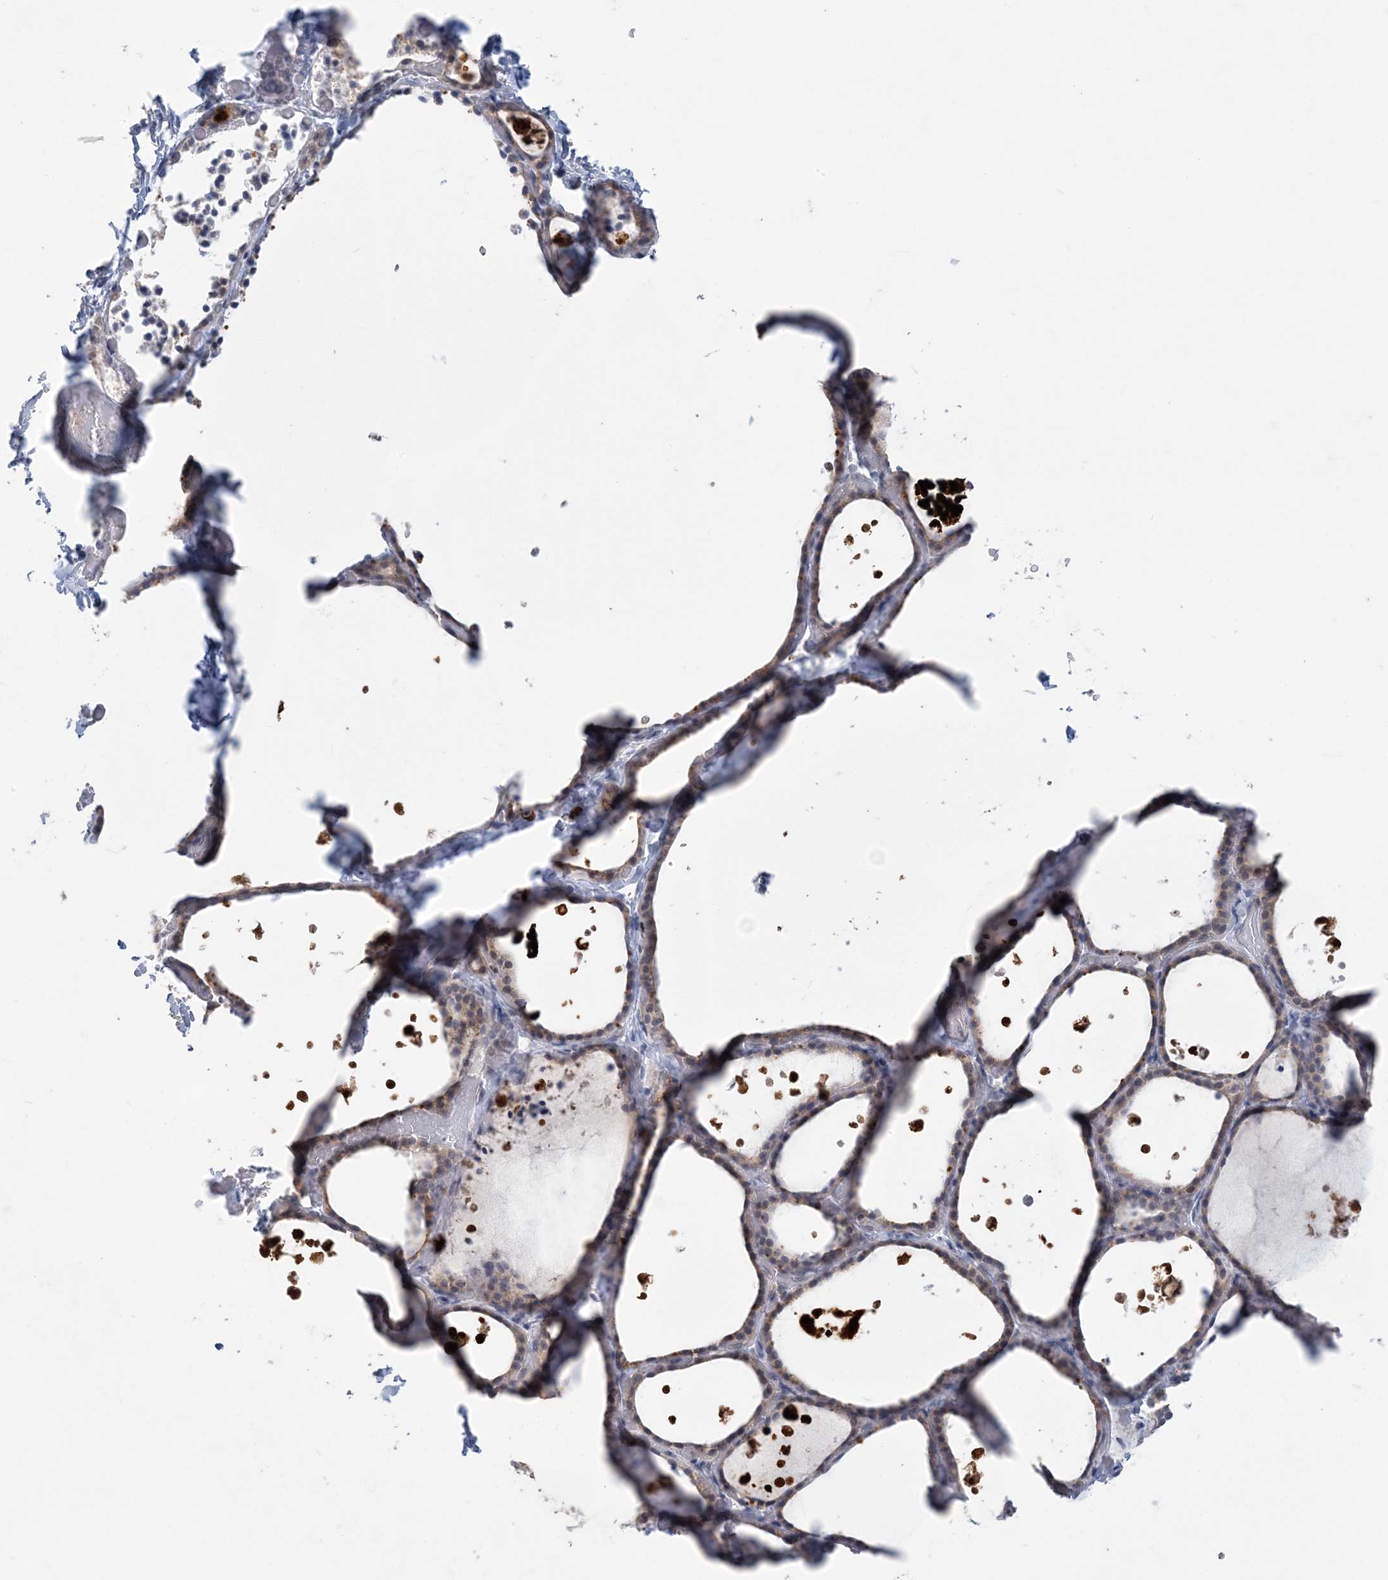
{"staining": {"intensity": "weak", "quantity": ">75%", "location": "cytoplasmic/membranous"}, "tissue": "thyroid gland", "cell_type": "Glandular cells", "image_type": "normal", "snomed": [{"axis": "morphology", "description": "Normal tissue, NOS"}, {"axis": "topography", "description": "Thyroid gland"}], "caption": "Protein staining exhibits weak cytoplasmic/membranous expression in about >75% of glandular cells in unremarkable thyroid gland.", "gene": "ZBTB7A", "patient": {"sex": "female", "age": 44}}